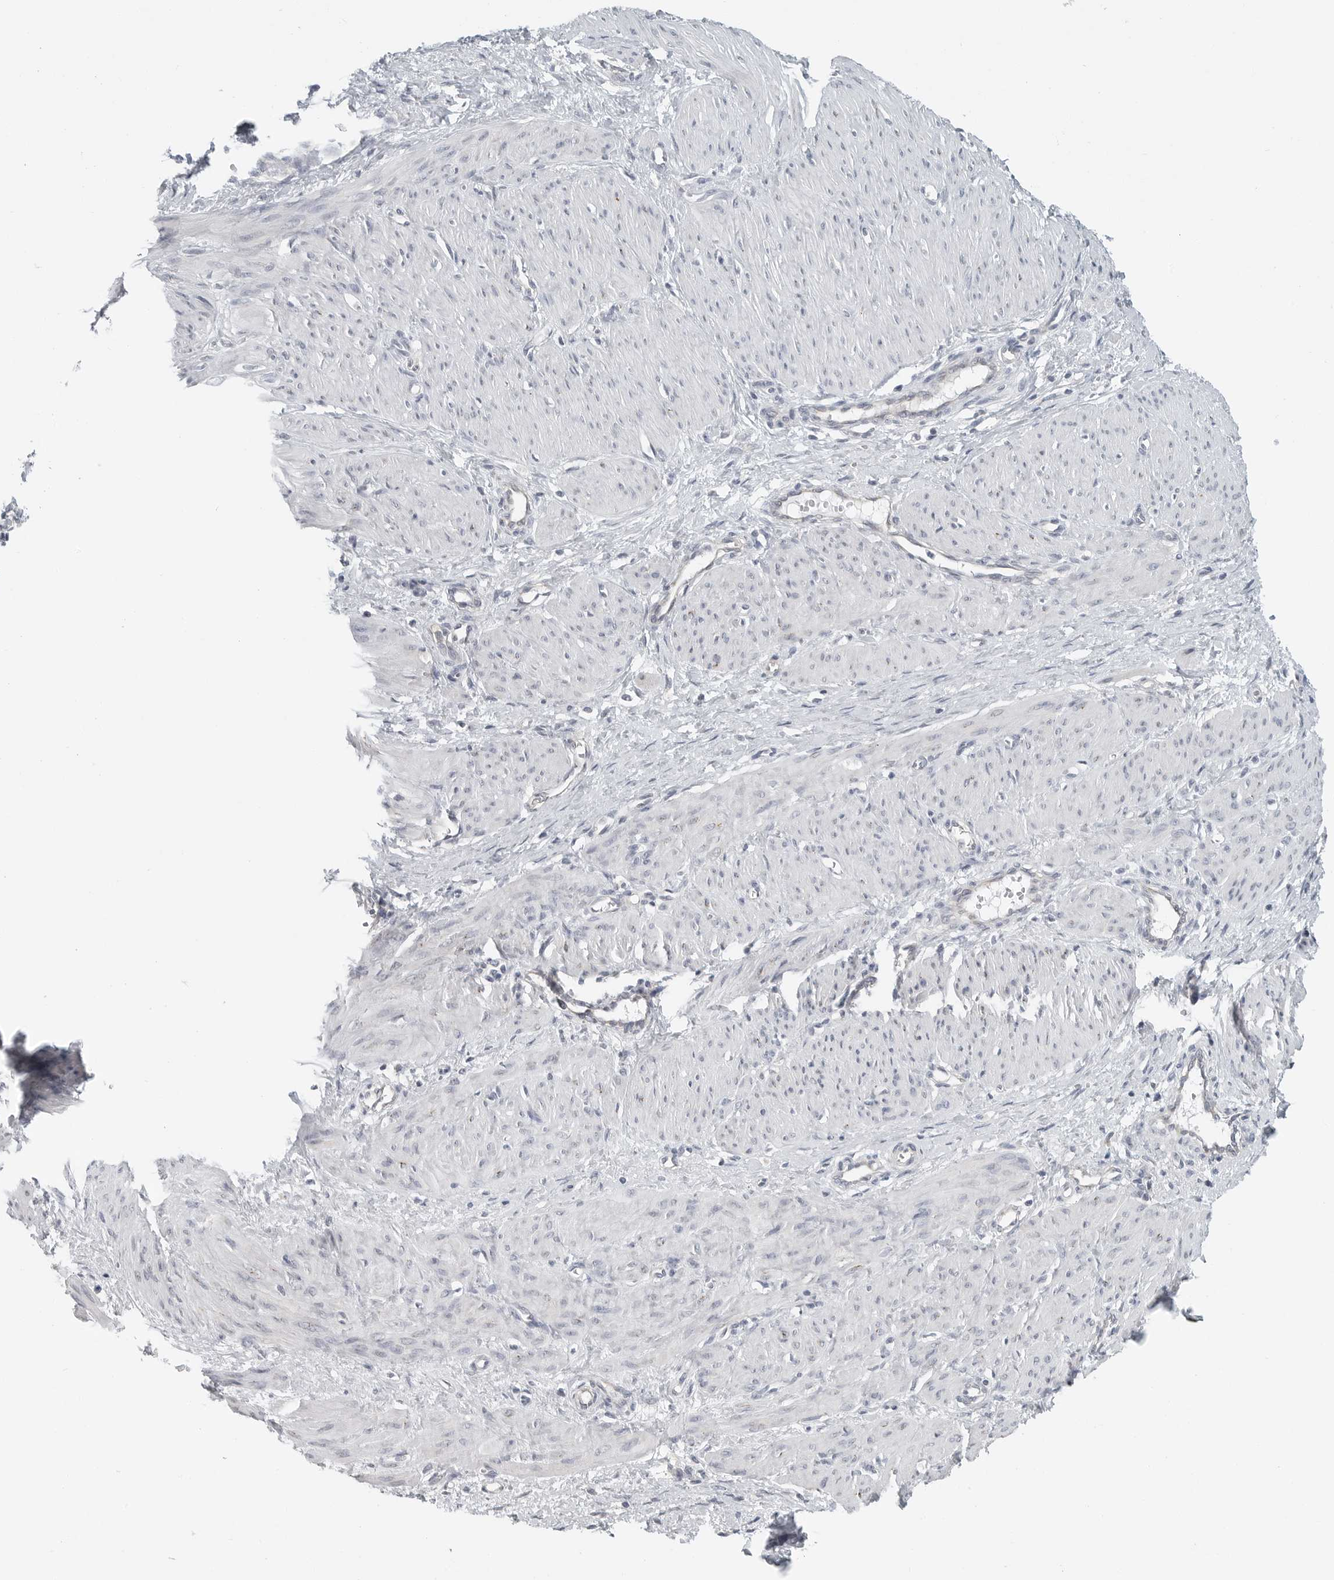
{"staining": {"intensity": "negative", "quantity": "none", "location": "none"}, "tissue": "smooth muscle", "cell_type": "Smooth muscle cells", "image_type": "normal", "snomed": [{"axis": "morphology", "description": "Normal tissue, NOS"}, {"axis": "topography", "description": "Endometrium"}], "caption": "A high-resolution histopathology image shows immunohistochemistry staining of benign smooth muscle, which exhibits no significant positivity in smooth muscle cells. The staining is performed using DAB brown chromogen with nuclei counter-stained in using hematoxylin.", "gene": "IL12RB2", "patient": {"sex": "female", "age": 33}}